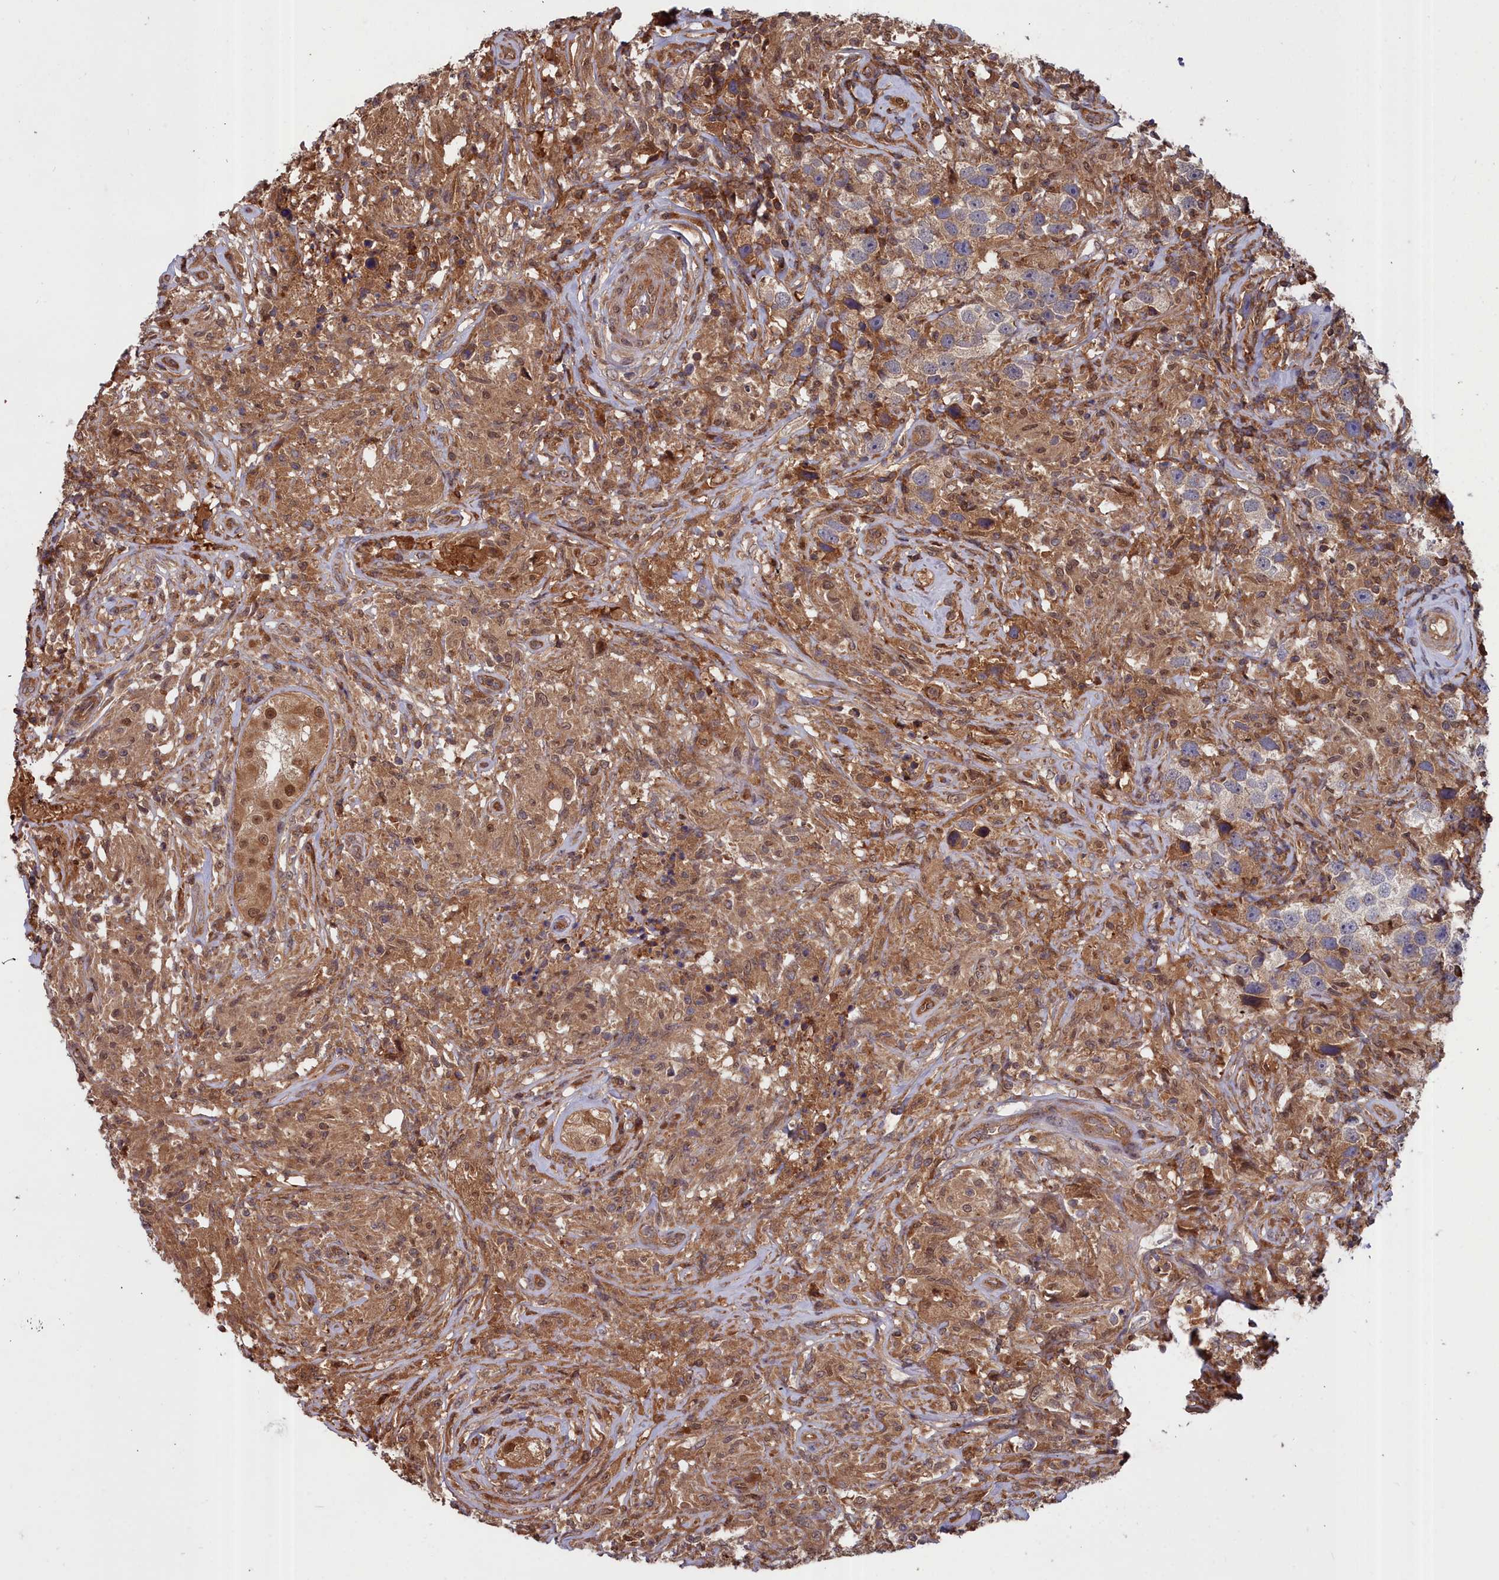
{"staining": {"intensity": "weak", "quantity": ">75%", "location": "cytoplasmic/membranous"}, "tissue": "testis cancer", "cell_type": "Tumor cells", "image_type": "cancer", "snomed": [{"axis": "morphology", "description": "Seminoma, NOS"}, {"axis": "topography", "description": "Testis"}], "caption": "Immunohistochemical staining of testis seminoma shows weak cytoplasmic/membranous protein positivity in approximately >75% of tumor cells. (brown staining indicates protein expression, while blue staining denotes nuclei).", "gene": "GFRA2", "patient": {"sex": "male", "age": 49}}